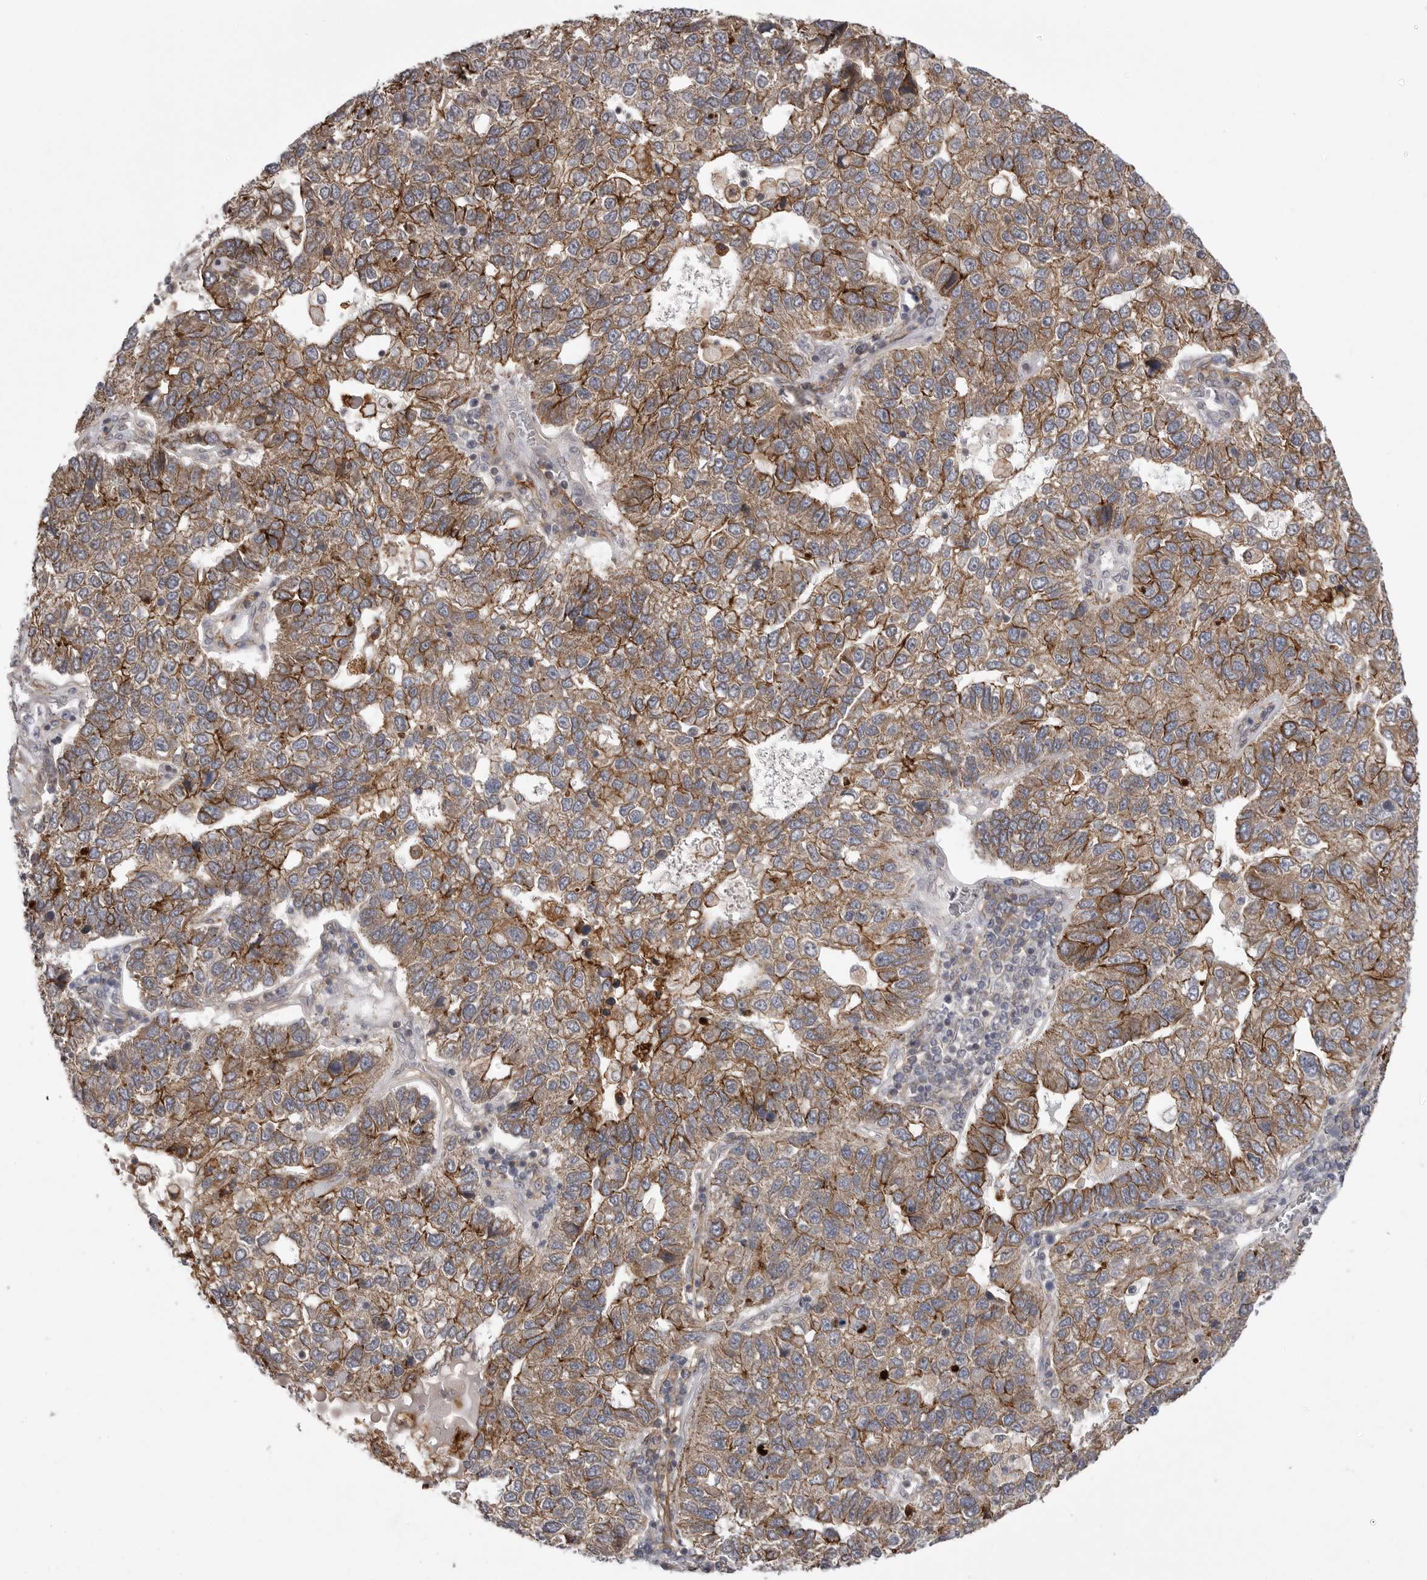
{"staining": {"intensity": "moderate", "quantity": ">75%", "location": "cytoplasmic/membranous"}, "tissue": "pancreatic cancer", "cell_type": "Tumor cells", "image_type": "cancer", "snomed": [{"axis": "morphology", "description": "Adenocarcinoma, NOS"}, {"axis": "topography", "description": "Pancreas"}], "caption": "A brown stain shows moderate cytoplasmic/membranous staining of a protein in adenocarcinoma (pancreatic) tumor cells.", "gene": "NECTIN1", "patient": {"sex": "female", "age": 61}}